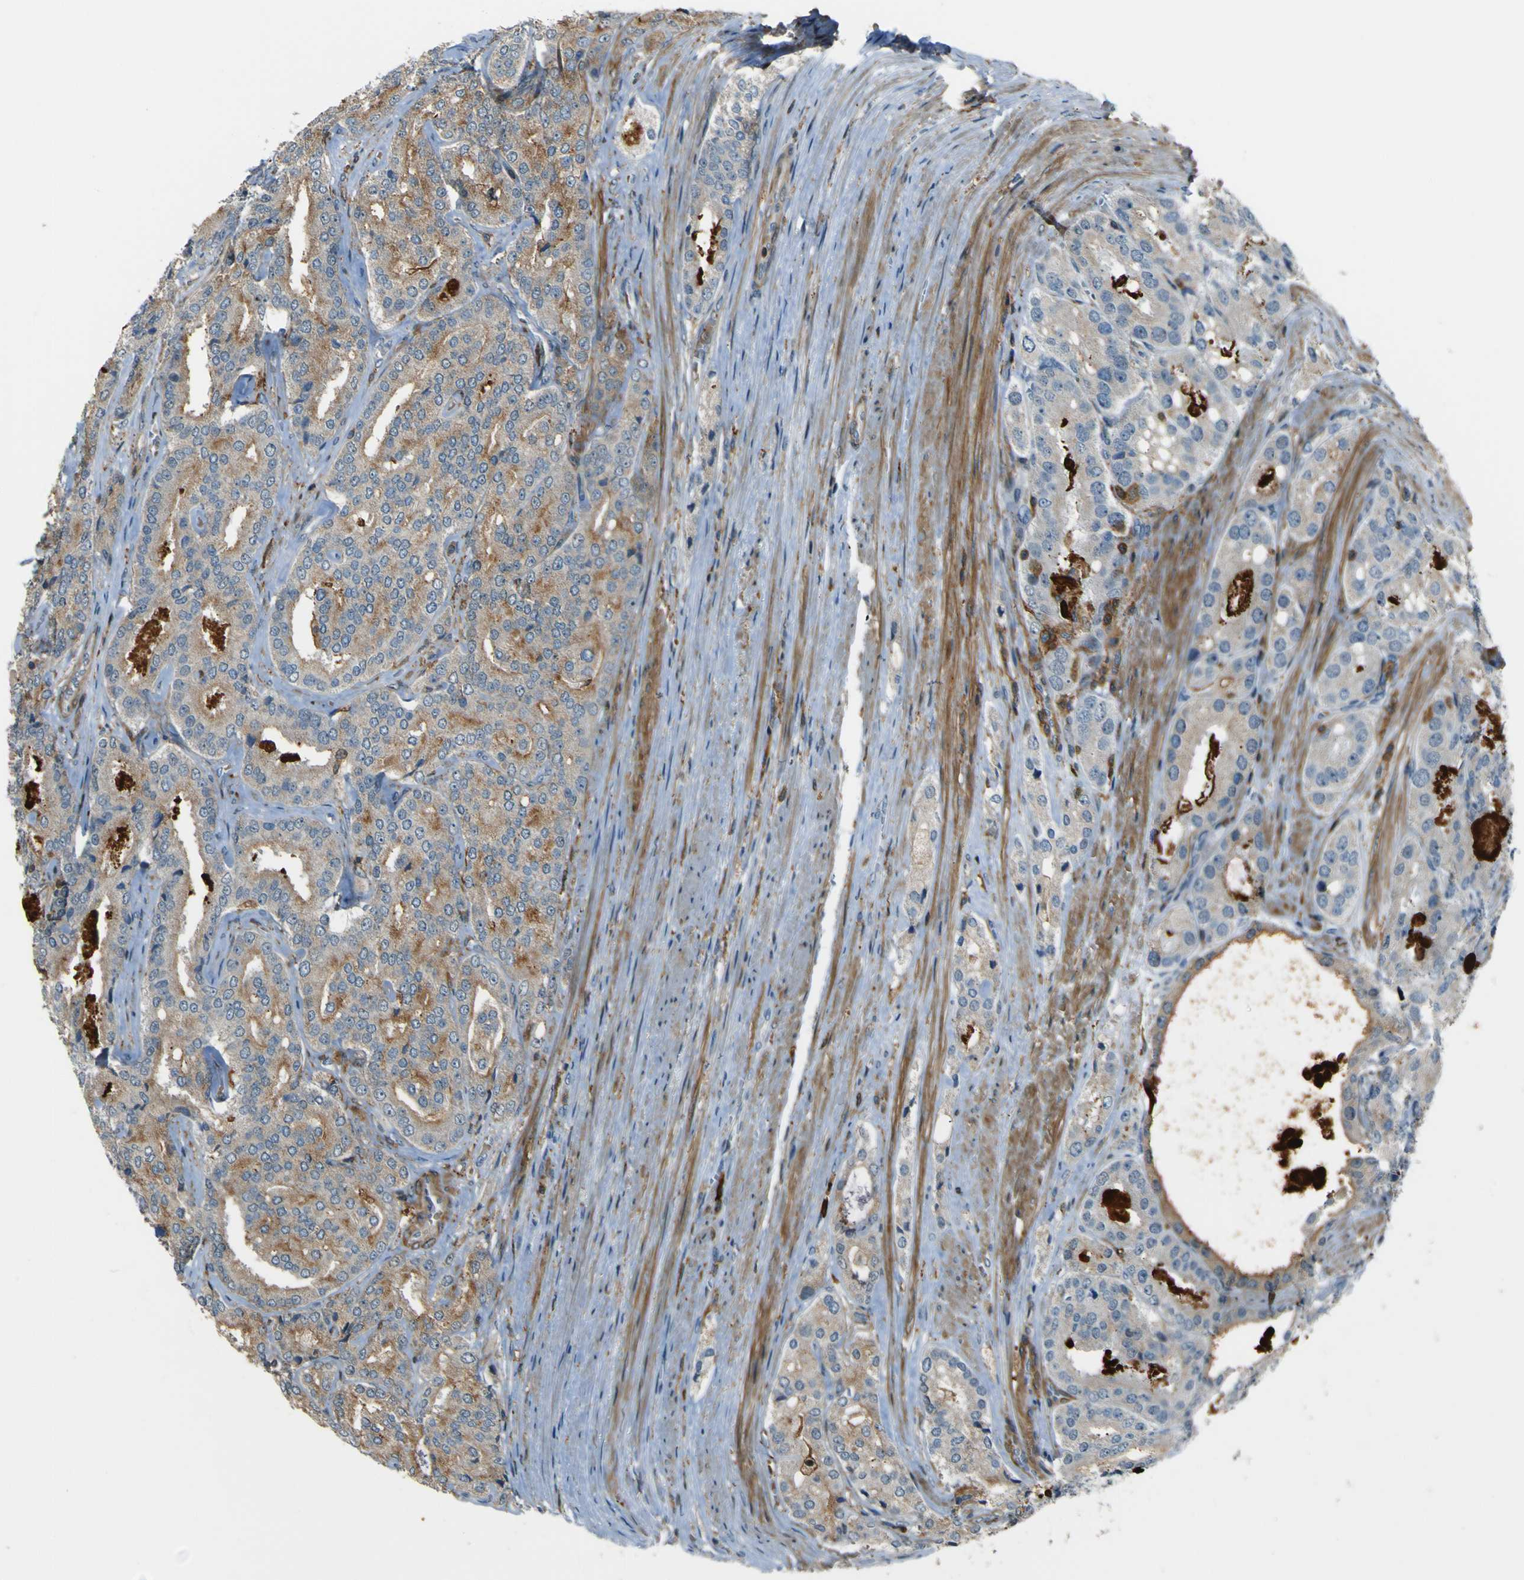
{"staining": {"intensity": "weak", "quantity": ">75%", "location": "cytoplasmic/membranous"}, "tissue": "prostate cancer", "cell_type": "Tumor cells", "image_type": "cancer", "snomed": [{"axis": "morphology", "description": "Adenocarcinoma, High grade"}, {"axis": "topography", "description": "Prostate"}], "caption": "This is a histology image of immunohistochemistry (IHC) staining of prostate cancer (high-grade adenocarcinoma), which shows weak staining in the cytoplasmic/membranous of tumor cells.", "gene": "PCDHB5", "patient": {"sex": "male", "age": 65}}